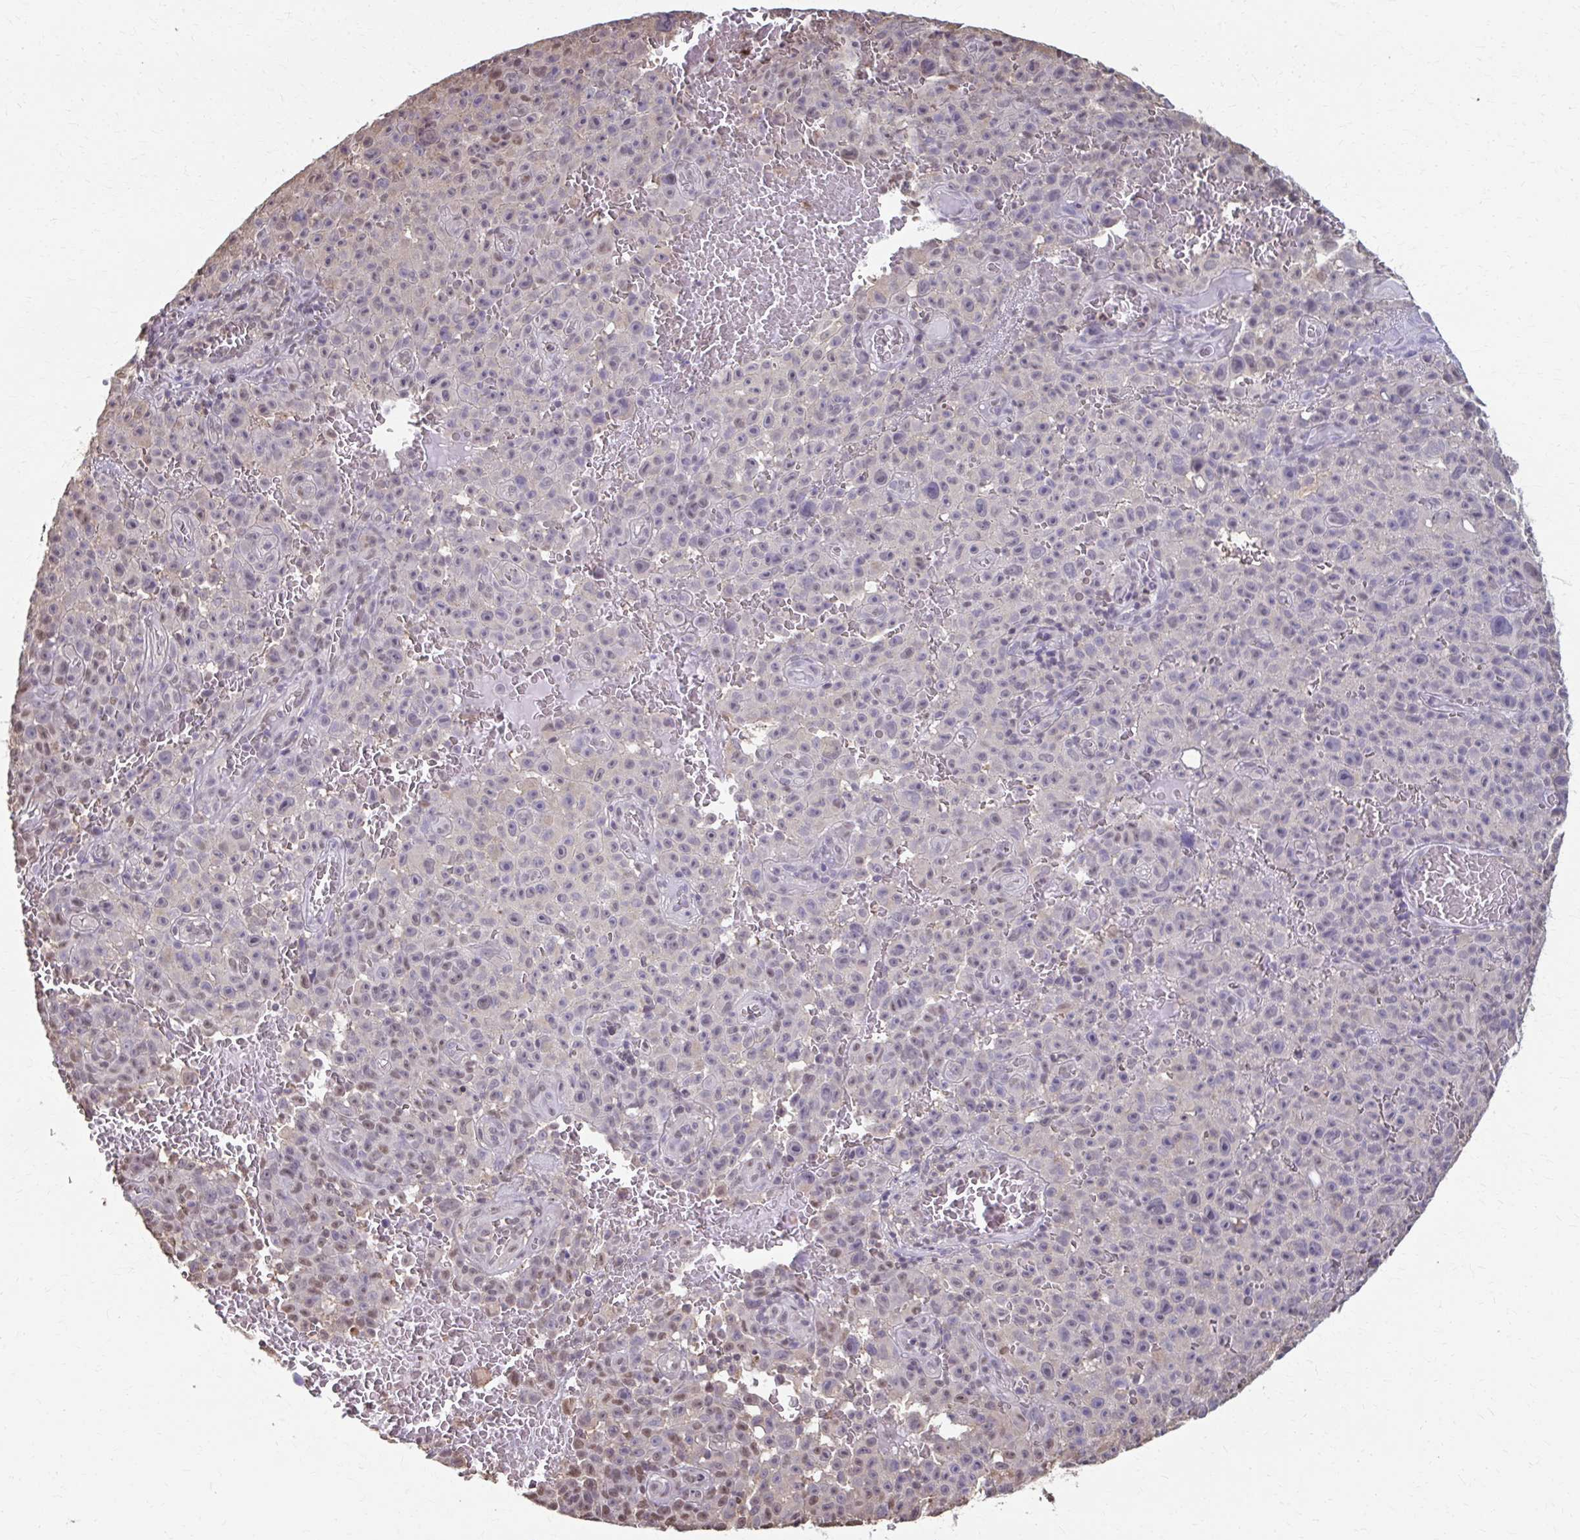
{"staining": {"intensity": "weak", "quantity": "<25%", "location": "nuclear"}, "tissue": "melanoma", "cell_type": "Tumor cells", "image_type": "cancer", "snomed": [{"axis": "morphology", "description": "Malignant melanoma, NOS"}, {"axis": "topography", "description": "Skin"}], "caption": "Photomicrograph shows no protein expression in tumor cells of melanoma tissue. The staining is performed using DAB brown chromogen with nuclei counter-stained in using hematoxylin.", "gene": "ING4", "patient": {"sex": "female", "age": 82}}